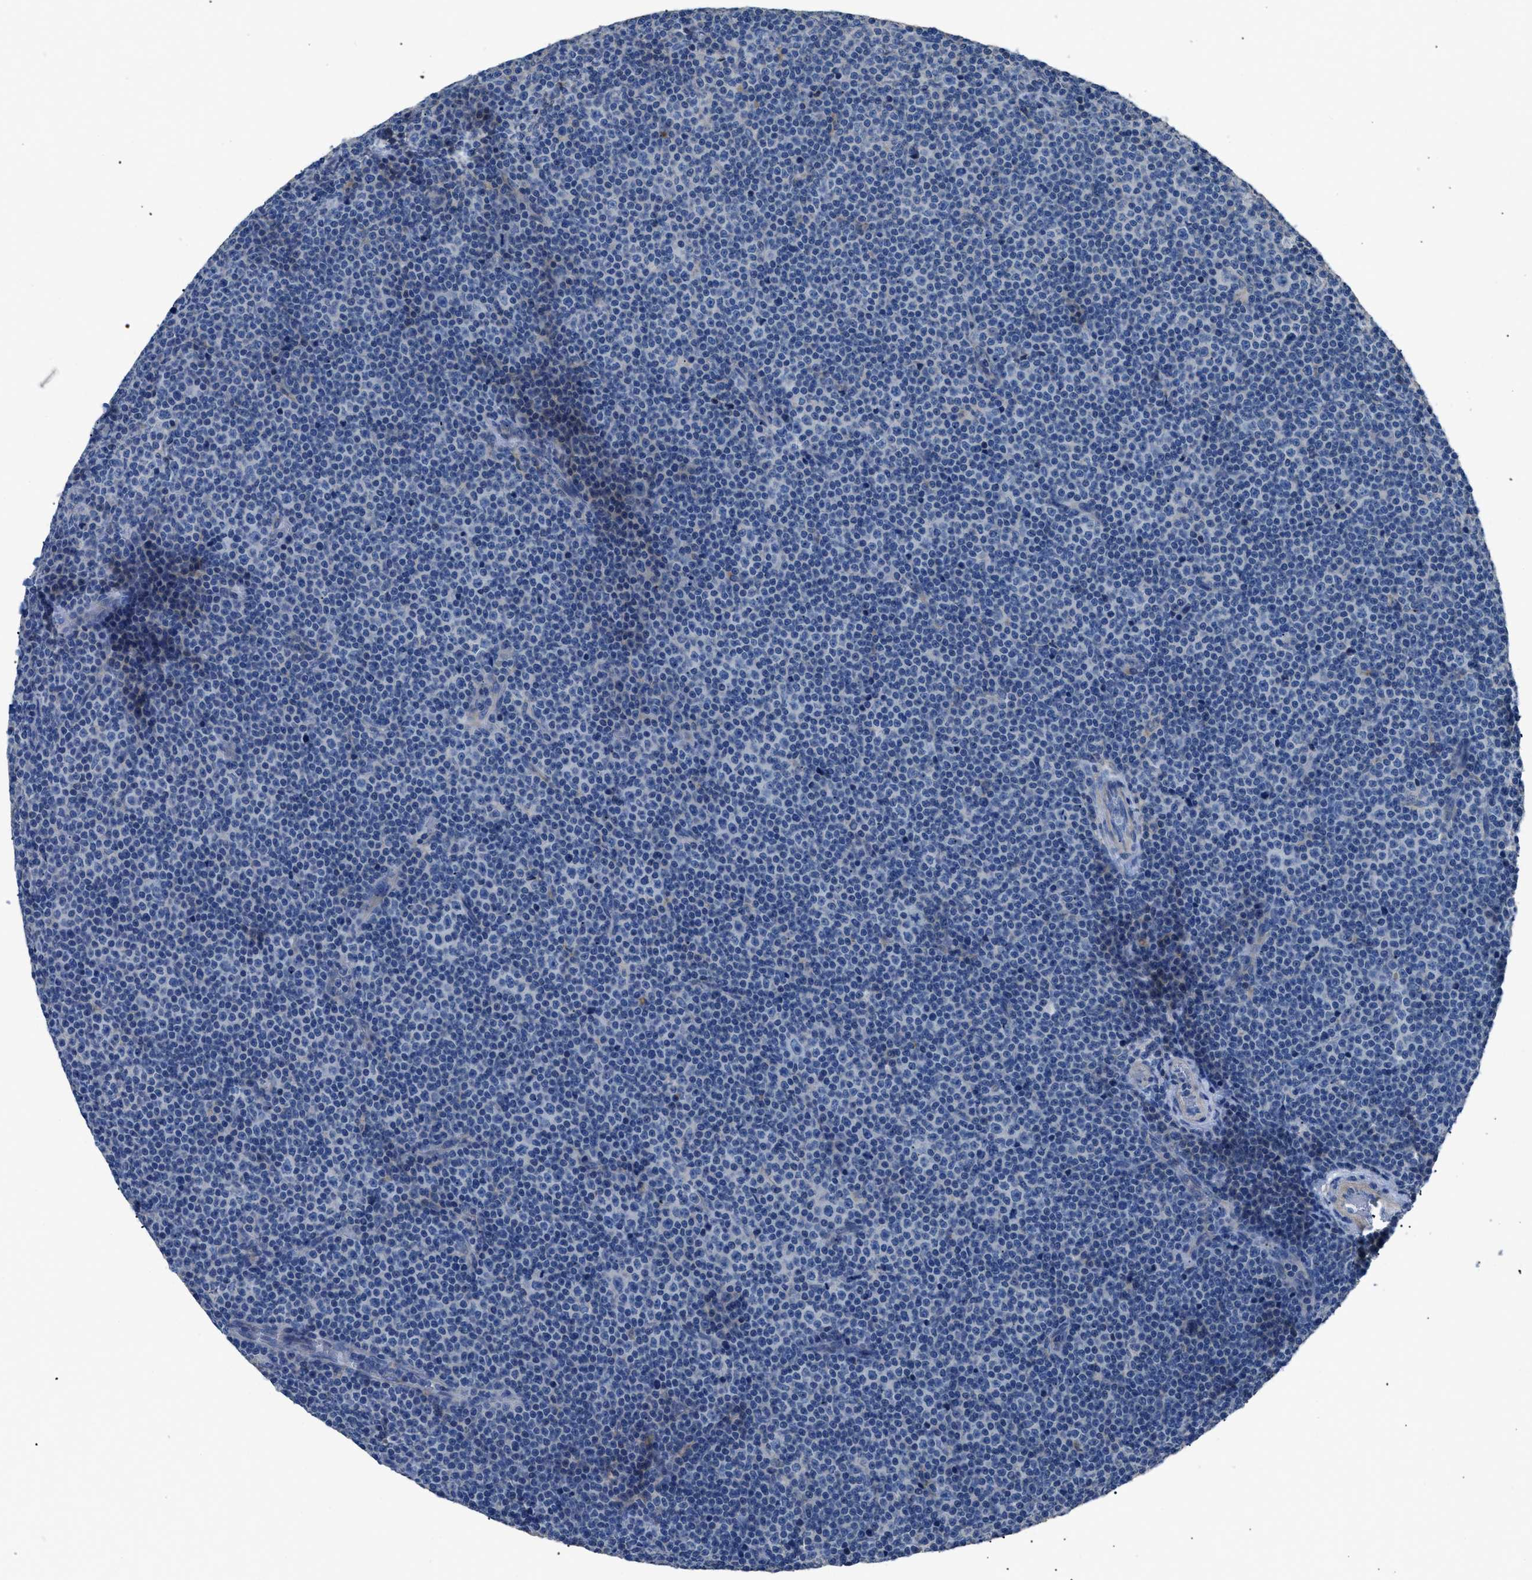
{"staining": {"intensity": "negative", "quantity": "none", "location": "none"}, "tissue": "lymphoma", "cell_type": "Tumor cells", "image_type": "cancer", "snomed": [{"axis": "morphology", "description": "Malignant lymphoma, non-Hodgkin's type, Low grade"}, {"axis": "topography", "description": "Lymph node"}], "caption": "This is an immunohistochemistry image of human malignant lymphoma, non-Hodgkin's type (low-grade). There is no expression in tumor cells.", "gene": "SGCZ", "patient": {"sex": "female", "age": 67}}